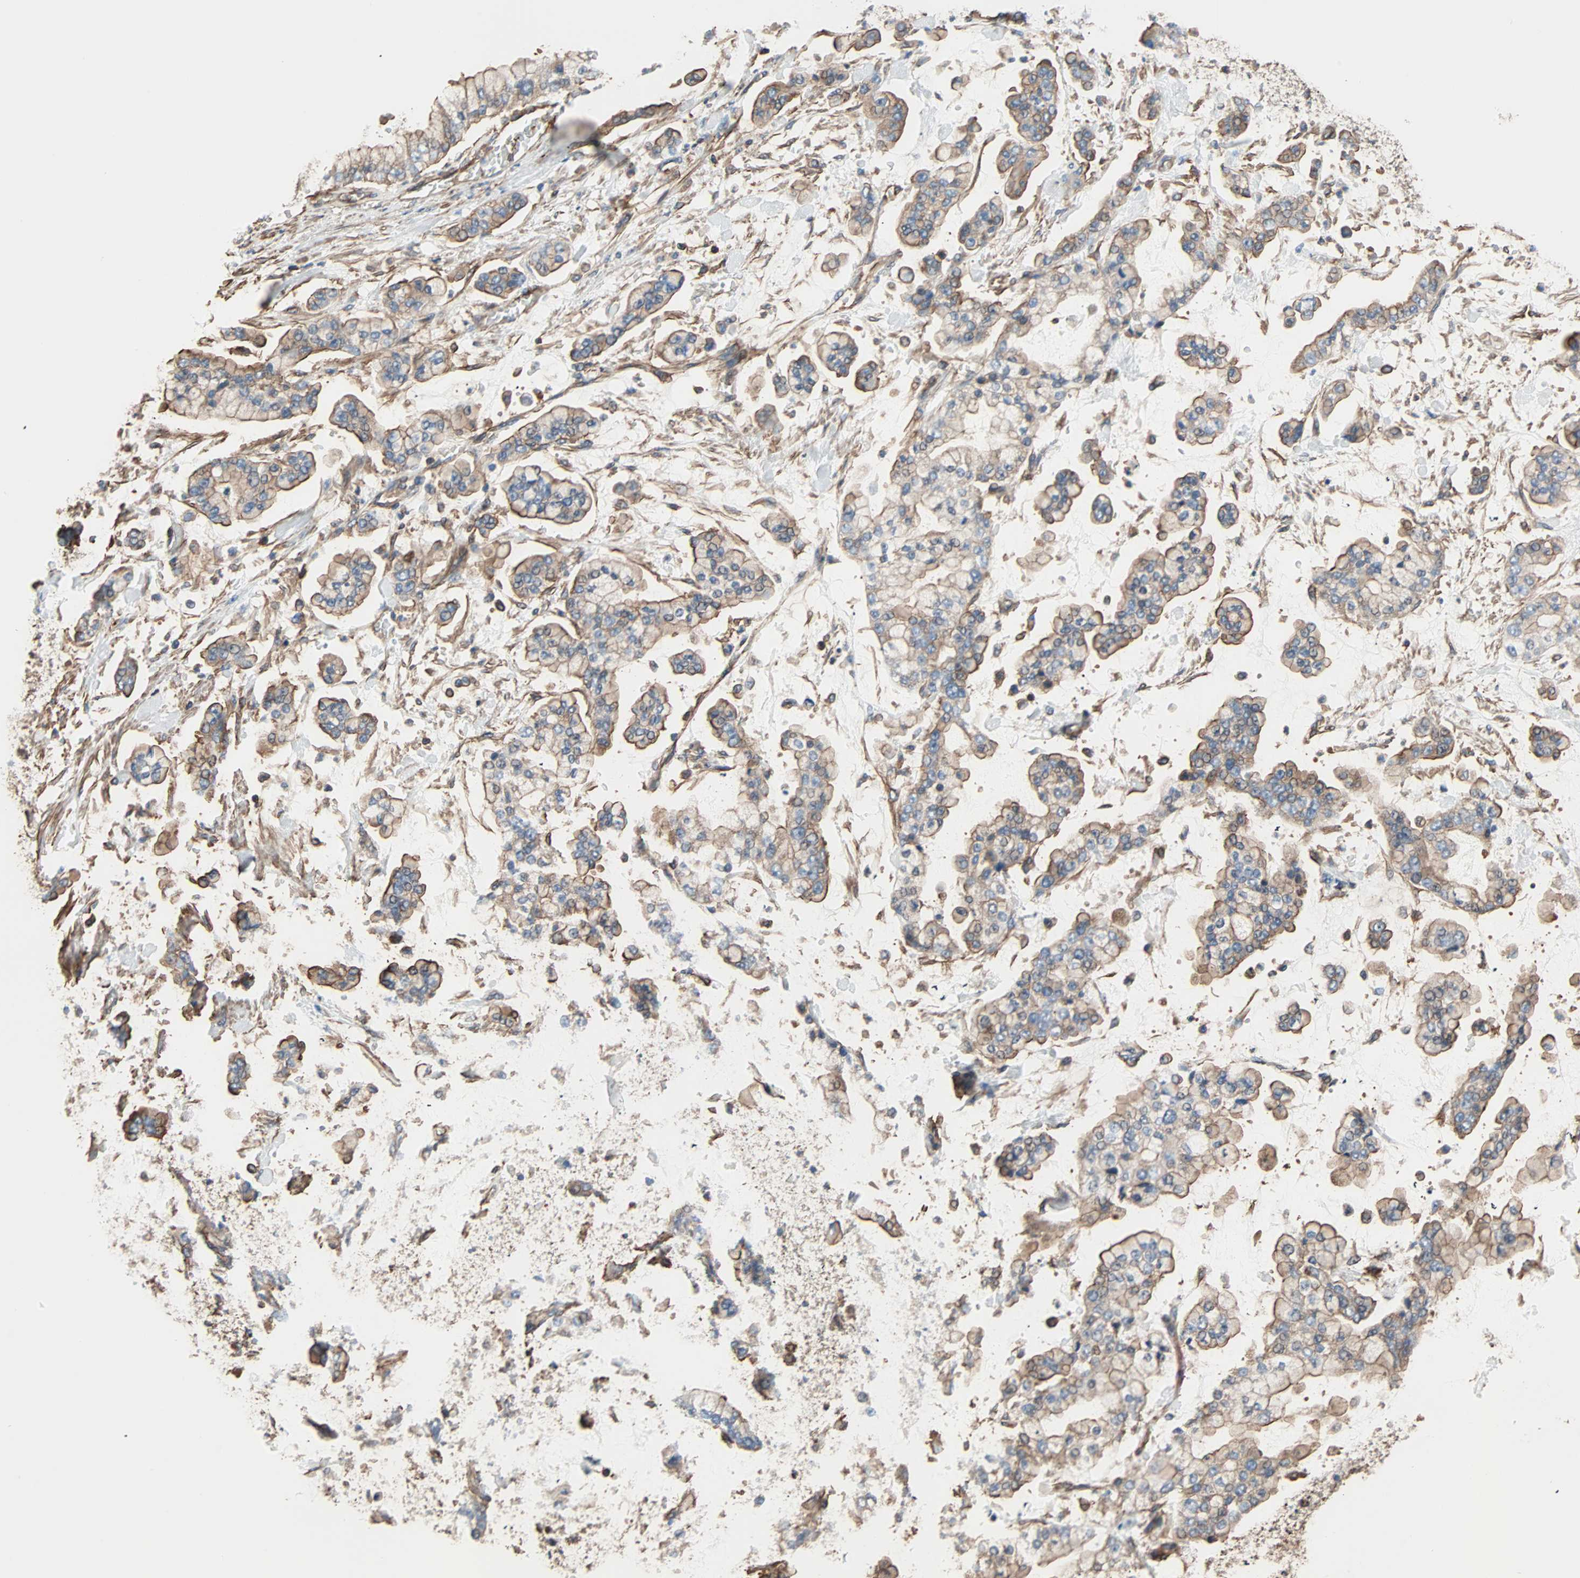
{"staining": {"intensity": "weak", "quantity": "<25%", "location": "cytoplasmic/membranous"}, "tissue": "stomach cancer", "cell_type": "Tumor cells", "image_type": "cancer", "snomed": [{"axis": "morphology", "description": "Normal tissue, NOS"}, {"axis": "morphology", "description": "Adenocarcinoma, NOS"}, {"axis": "topography", "description": "Stomach, upper"}, {"axis": "topography", "description": "Stomach"}], "caption": "Immunohistochemistry (IHC) of human stomach cancer displays no expression in tumor cells. Brightfield microscopy of IHC stained with DAB (3,3'-diaminobenzidine) (brown) and hematoxylin (blue), captured at high magnification.", "gene": "GALNT10", "patient": {"sex": "male", "age": 76}}